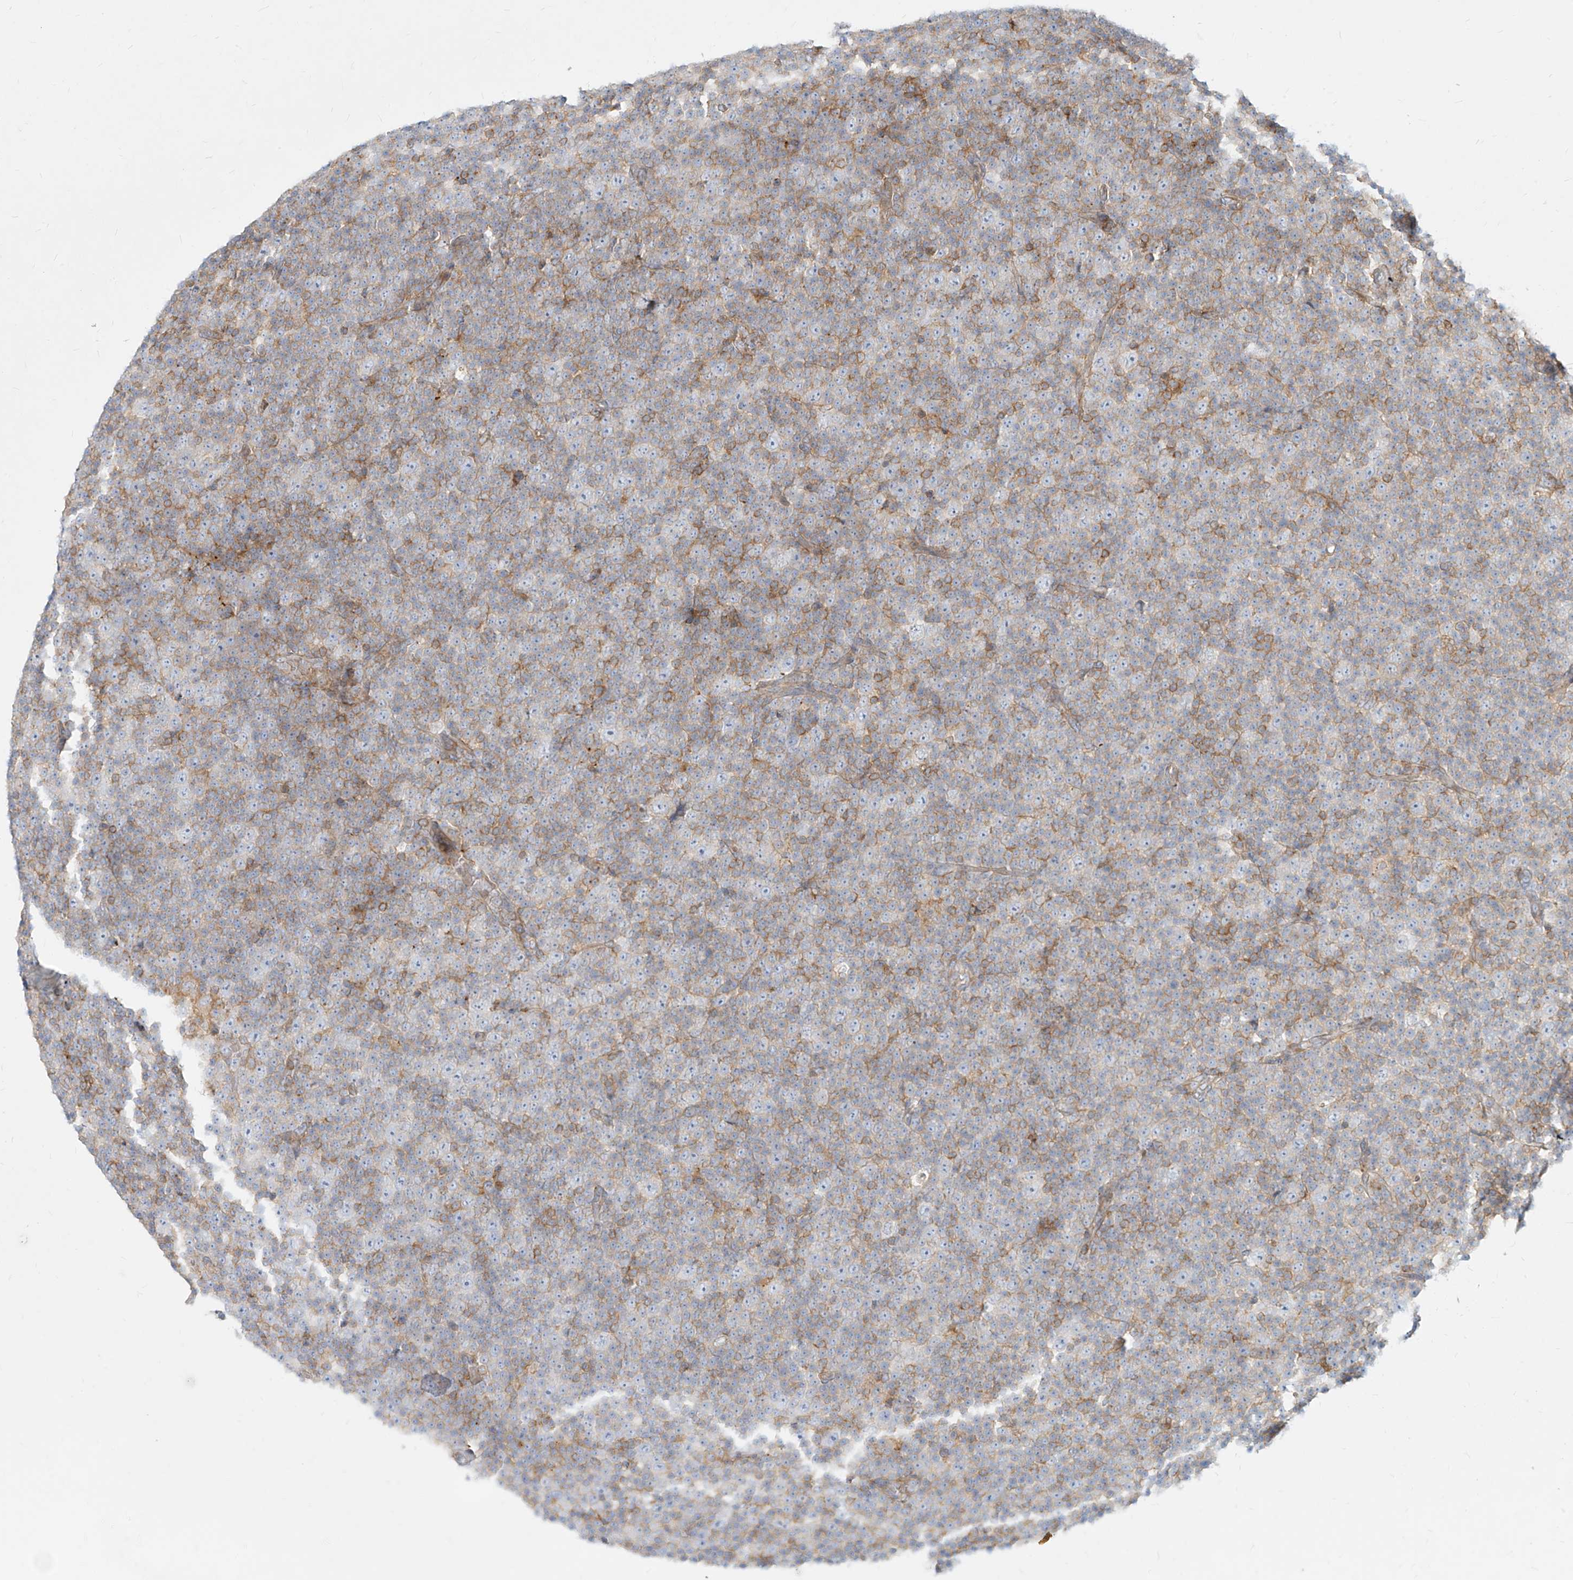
{"staining": {"intensity": "negative", "quantity": "none", "location": "none"}, "tissue": "lymphoma", "cell_type": "Tumor cells", "image_type": "cancer", "snomed": [{"axis": "morphology", "description": "Malignant lymphoma, non-Hodgkin's type, Low grade"}, {"axis": "topography", "description": "Lymph node"}], "caption": "High magnification brightfield microscopy of malignant lymphoma, non-Hodgkin's type (low-grade) stained with DAB (brown) and counterstained with hematoxylin (blue): tumor cells show no significant staining. (DAB immunohistochemistry (IHC), high magnification).", "gene": "SLC2A12", "patient": {"sex": "female", "age": 67}}